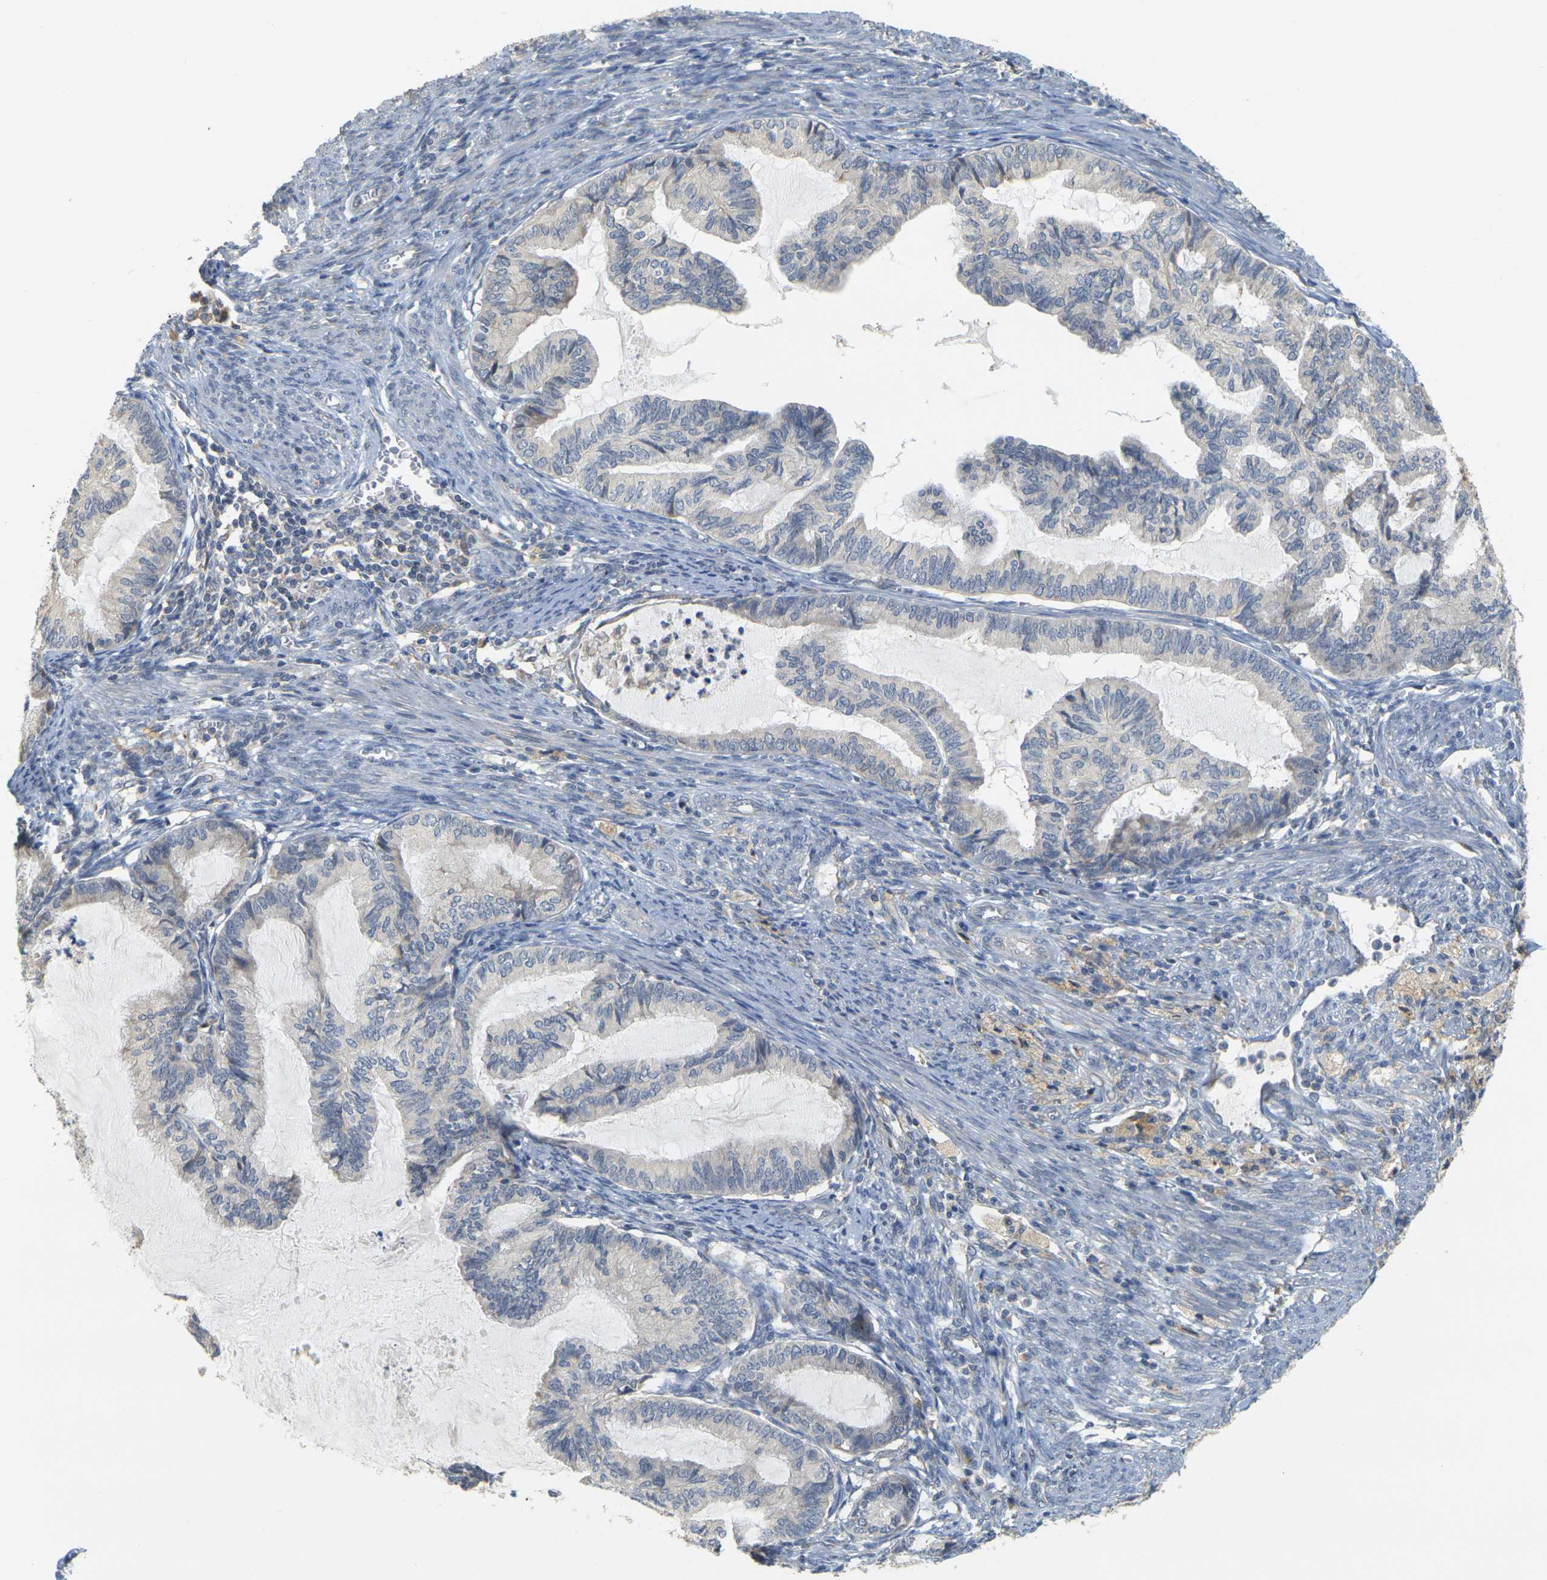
{"staining": {"intensity": "negative", "quantity": "none", "location": "none"}, "tissue": "cervical cancer", "cell_type": "Tumor cells", "image_type": "cancer", "snomed": [{"axis": "morphology", "description": "Normal tissue, NOS"}, {"axis": "morphology", "description": "Adenocarcinoma, NOS"}, {"axis": "topography", "description": "Cervix"}, {"axis": "topography", "description": "Endometrium"}], "caption": "High power microscopy photomicrograph of an immunohistochemistry micrograph of cervical cancer, revealing no significant staining in tumor cells. (IHC, brightfield microscopy, high magnification).", "gene": "GDAP1", "patient": {"sex": "female", "age": 86}}